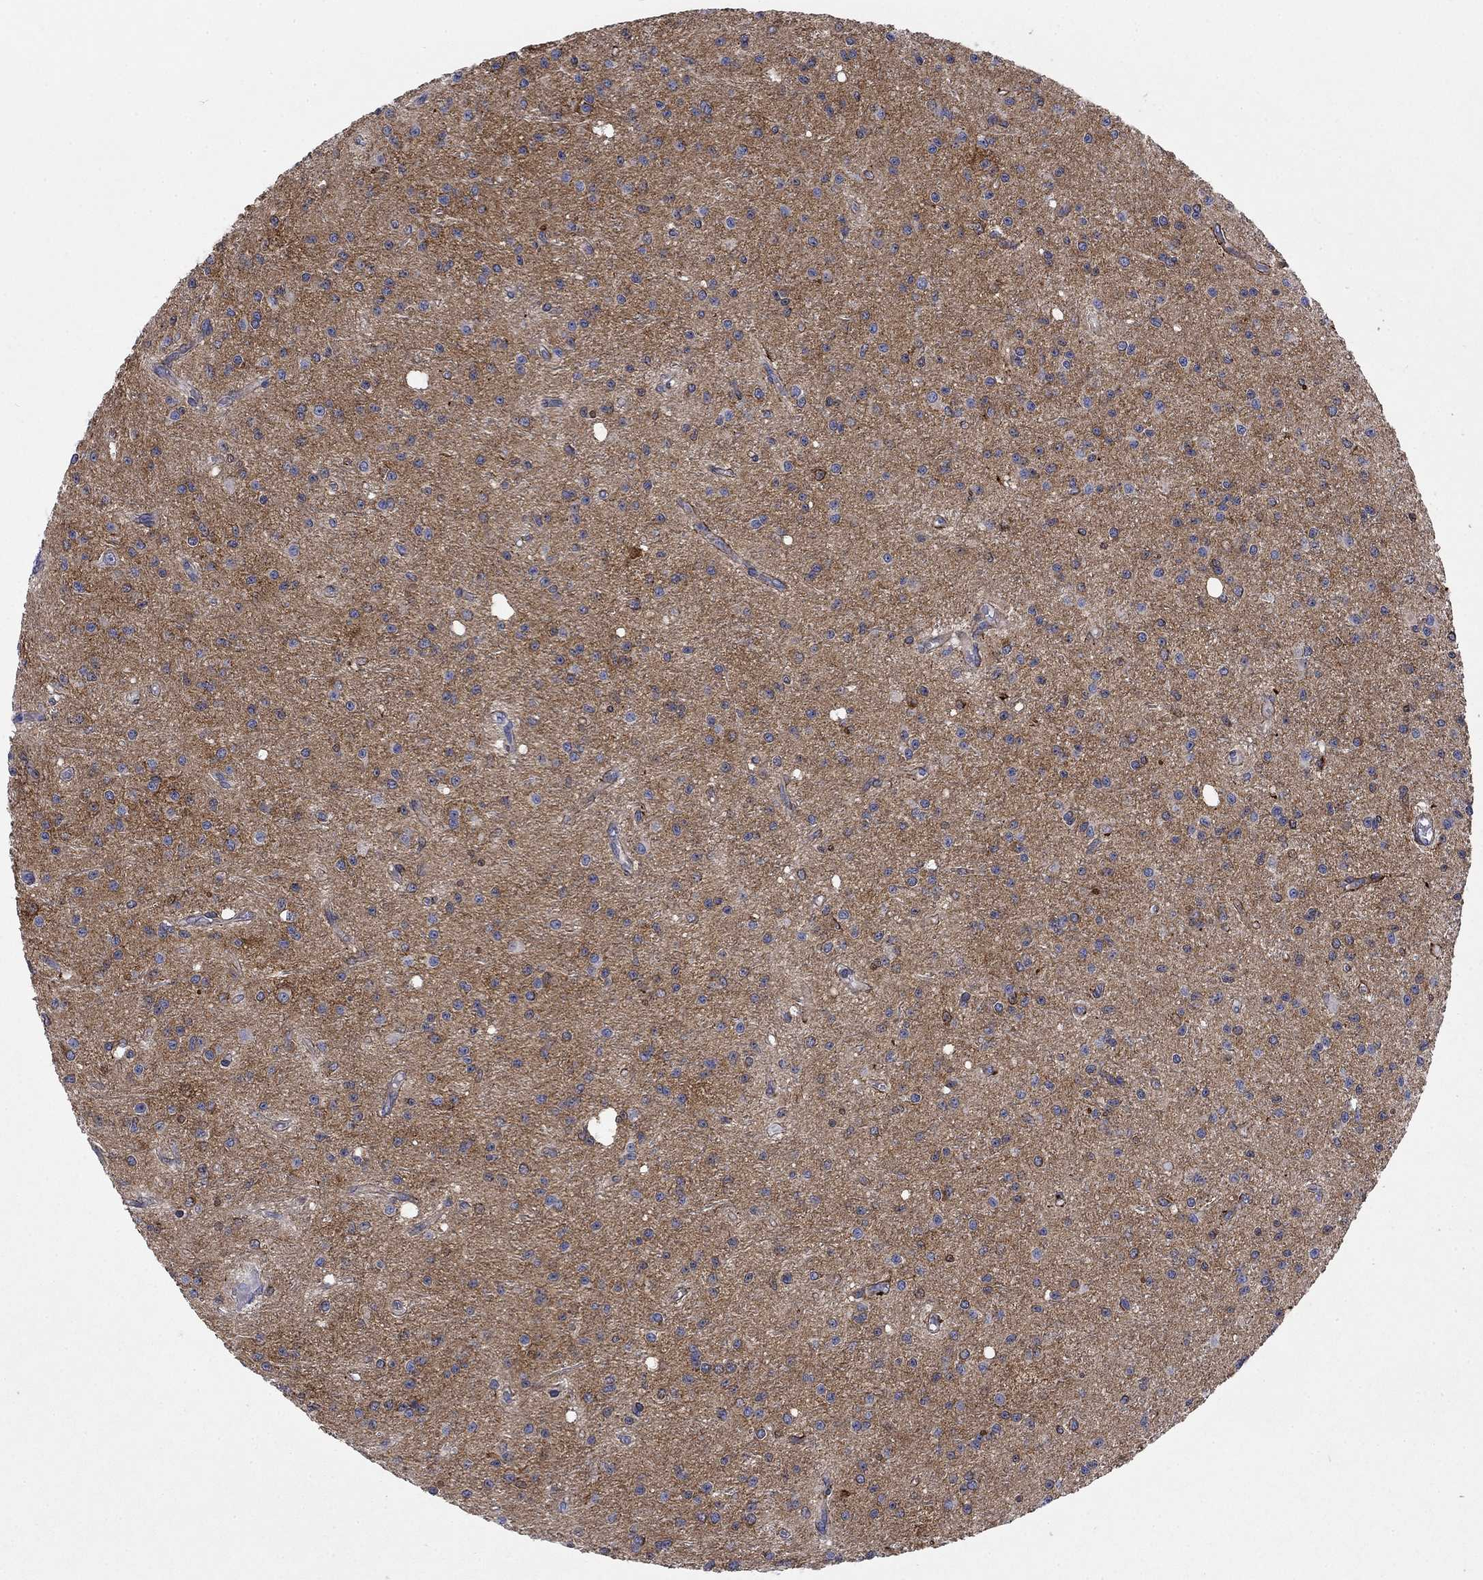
{"staining": {"intensity": "moderate", "quantity": "<25%", "location": "cytoplasmic/membranous"}, "tissue": "glioma", "cell_type": "Tumor cells", "image_type": "cancer", "snomed": [{"axis": "morphology", "description": "Glioma, malignant, Low grade"}, {"axis": "topography", "description": "Brain"}], "caption": "Glioma stained with DAB IHC shows low levels of moderate cytoplasmic/membranous staining in about <25% of tumor cells.", "gene": "PTPRZ1", "patient": {"sex": "male", "age": 27}}